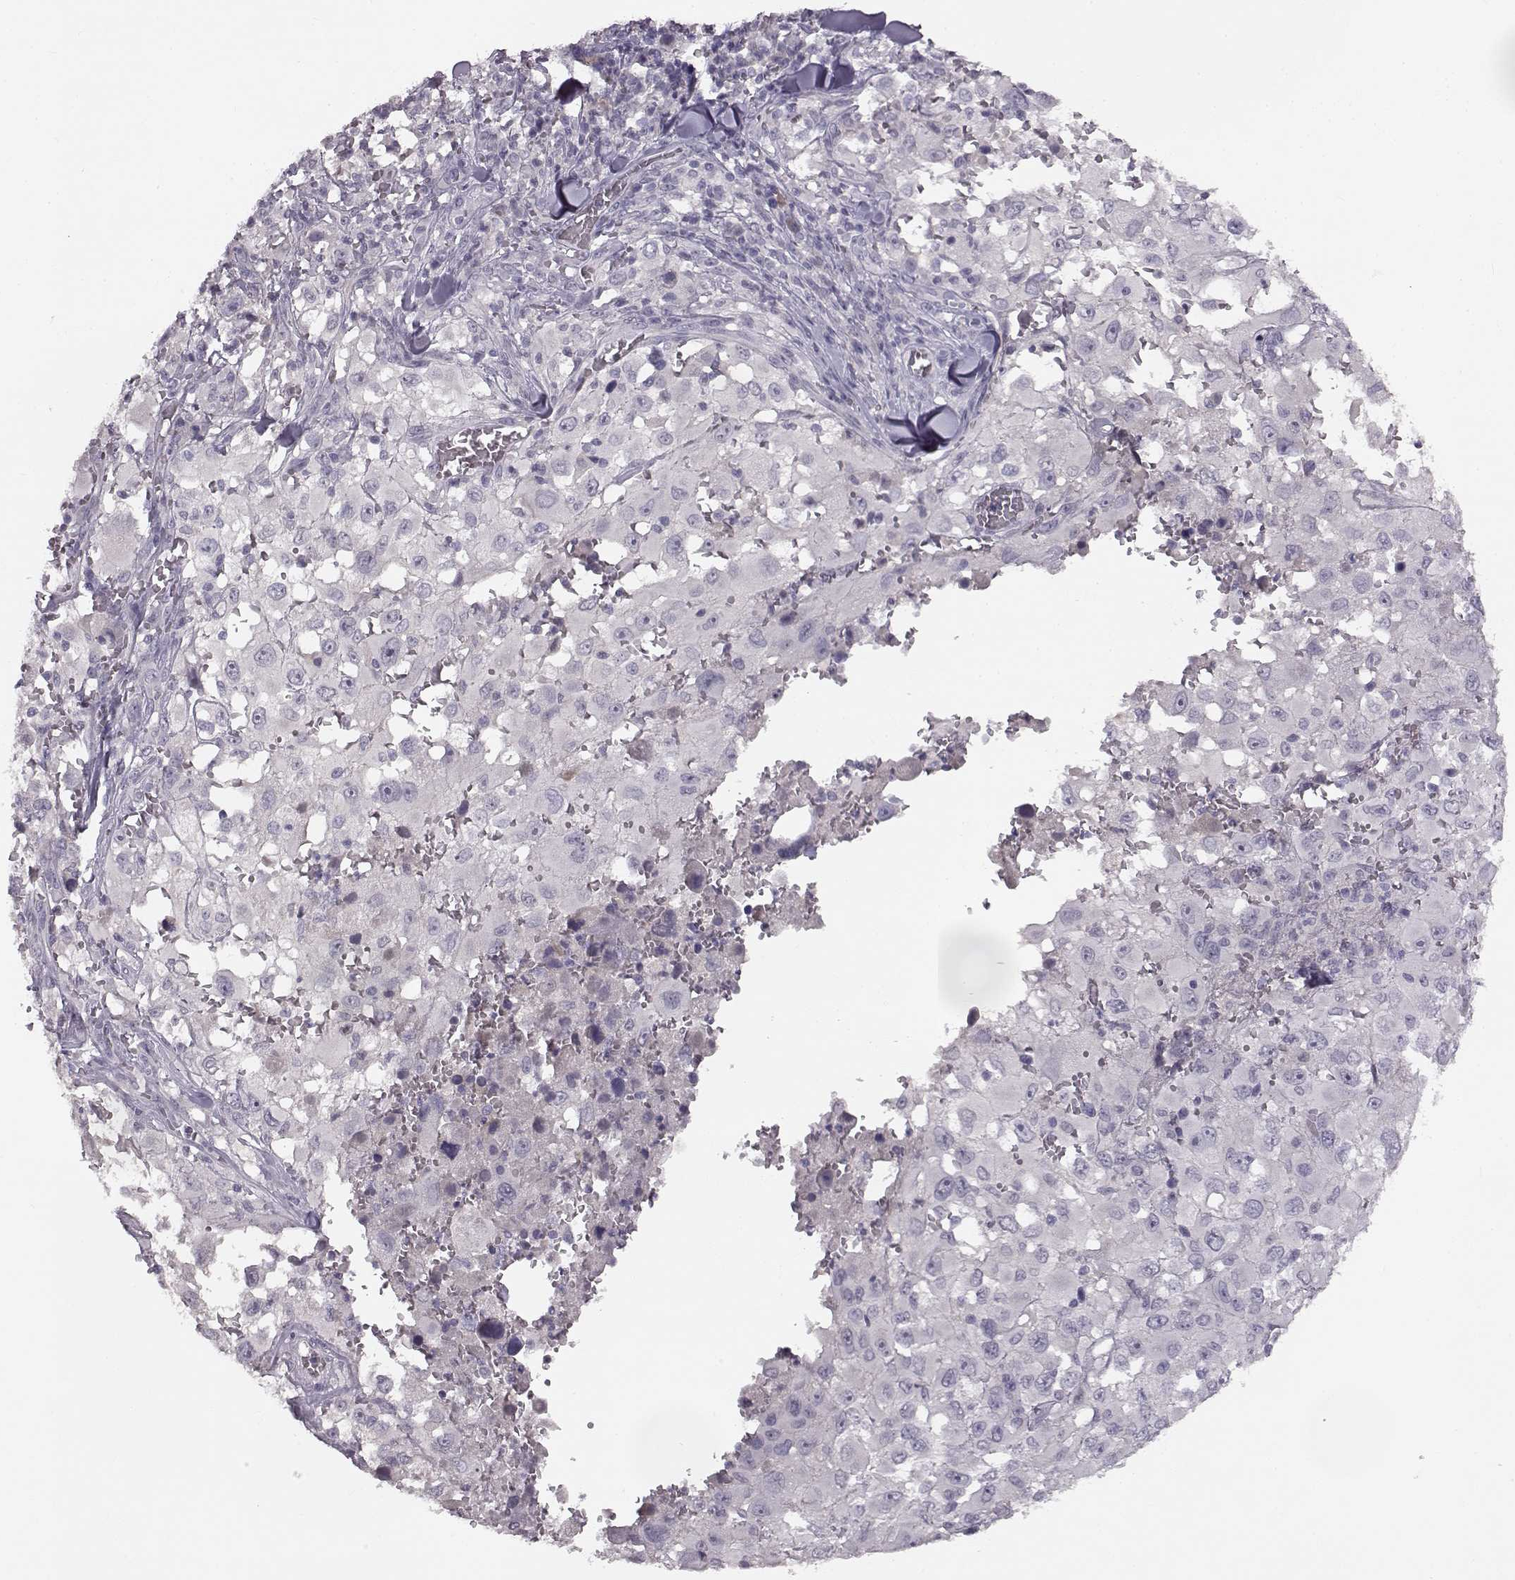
{"staining": {"intensity": "negative", "quantity": "none", "location": "none"}, "tissue": "melanoma", "cell_type": "Tumor cells", "image_type": "cancer", "snomed": [{"axis": "morphology", "description": "Malignant melanoma, Metastatic site"}, {"axis": "topography", "description": "Lymph node"}], "caption": "An immunohistochemistry photomicrograph of melanoma is shown. There is no staining in tumor cells of melanoma.", "gene": "SPAG17", "patient": {"sex": "male", "age": 50}}